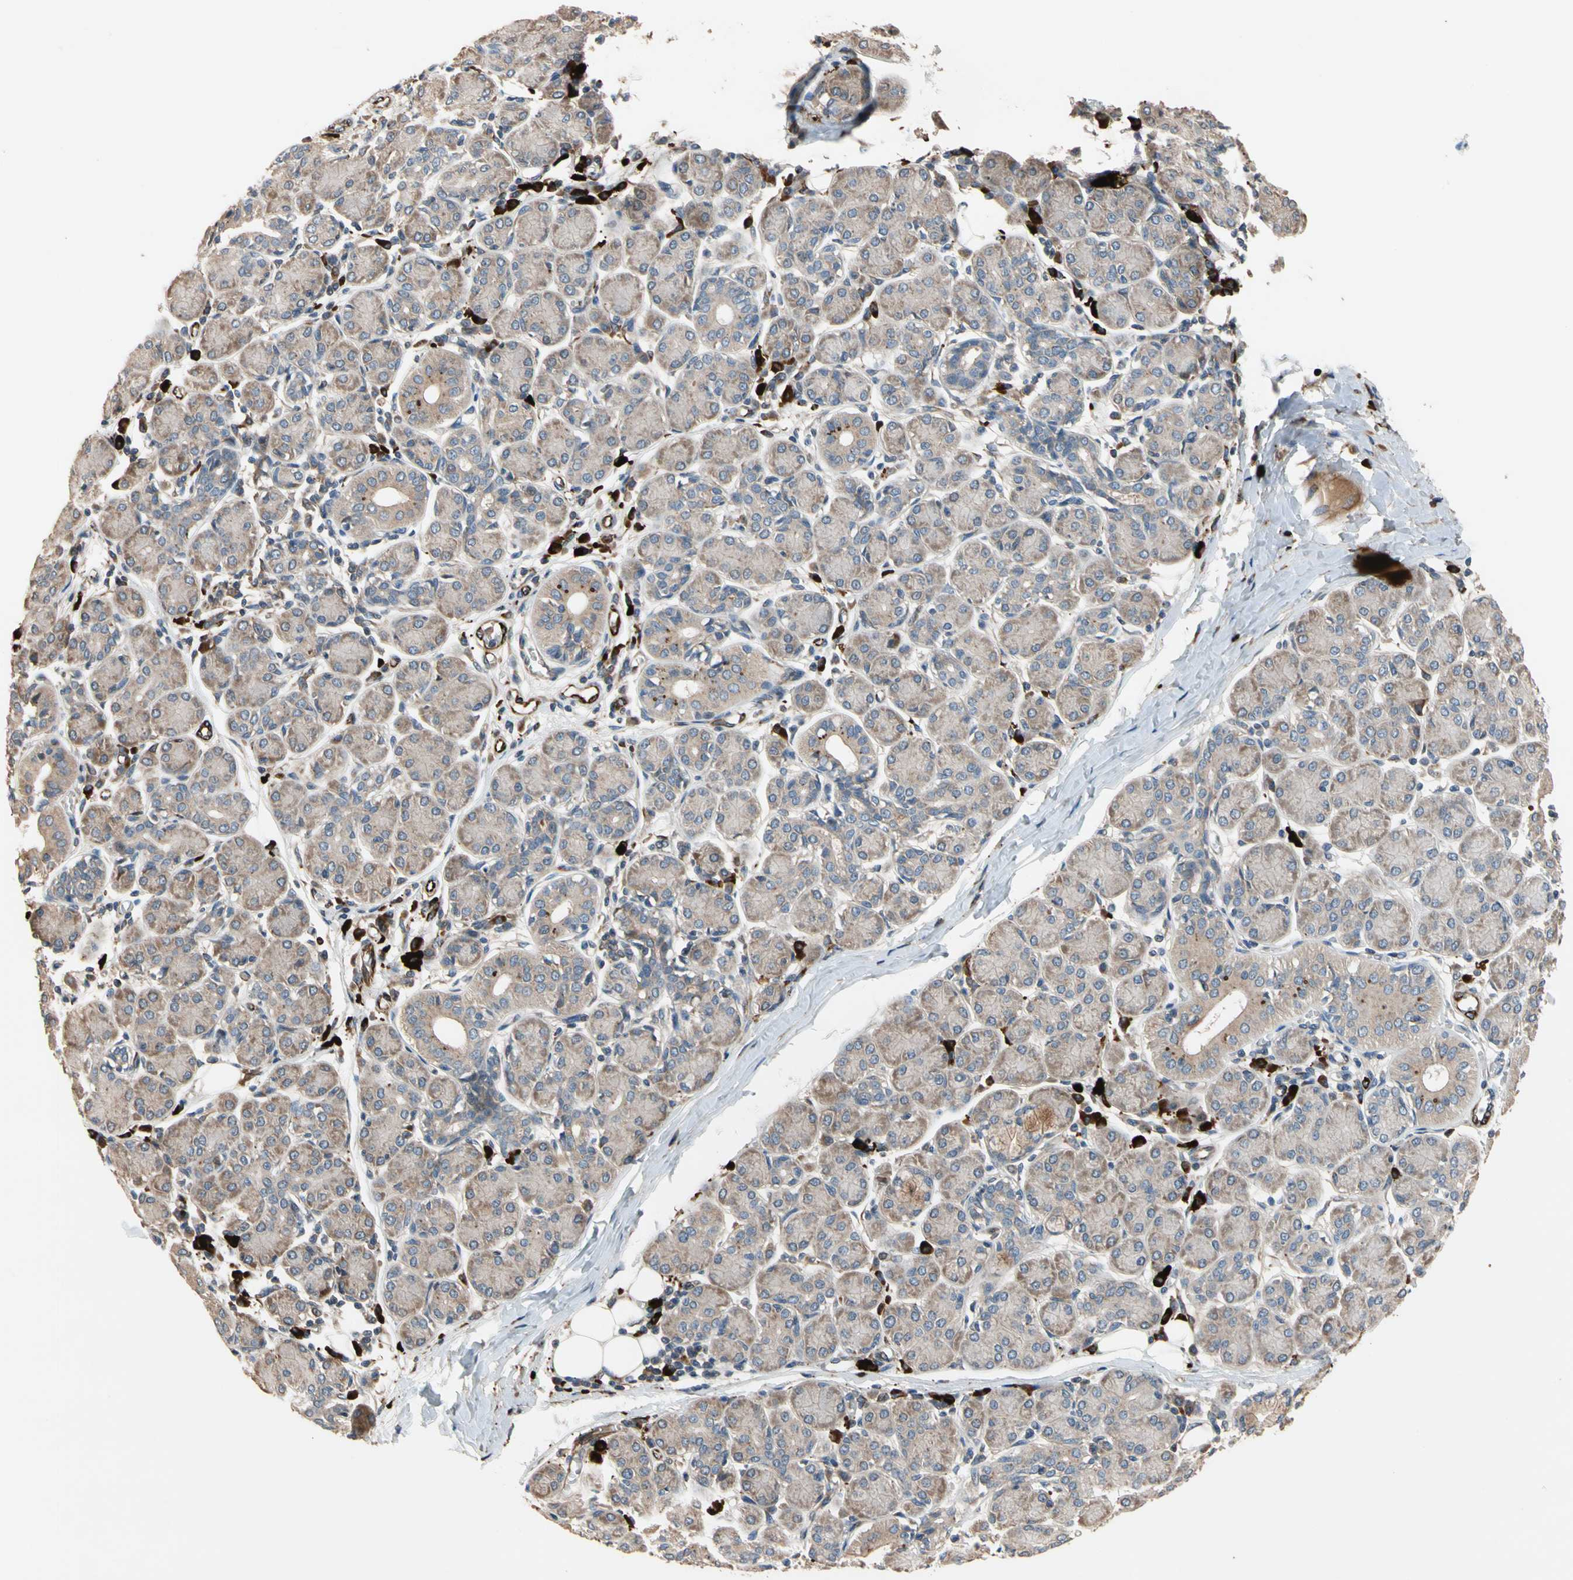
{"staining": {"intensity": "moderate", "quantity": "25%-75%", "location": "cytoplasmic/membranous"}, "tissue": "salivary gland", "cell_type": "Glandular cells", "image_type": "normal", "snomed": [{"axis": "morphology", "description": "Normal tissue, NOS"}, {"axis": "morphology", "description": "Inflammation, NOS"}, {"axis": "topography", "description": "Lymph node"}, {"axis": "topography", "description": "Salivary gland"}], "caption": "About 25%-75% of glandular cells in benign human salivary gland reveal moderate cytoplasmic/membranous protein staining as visualized by brown immunohistochemical staining.", "gene": "FGD6", "patient": {"sex": "male", "age": 3}}